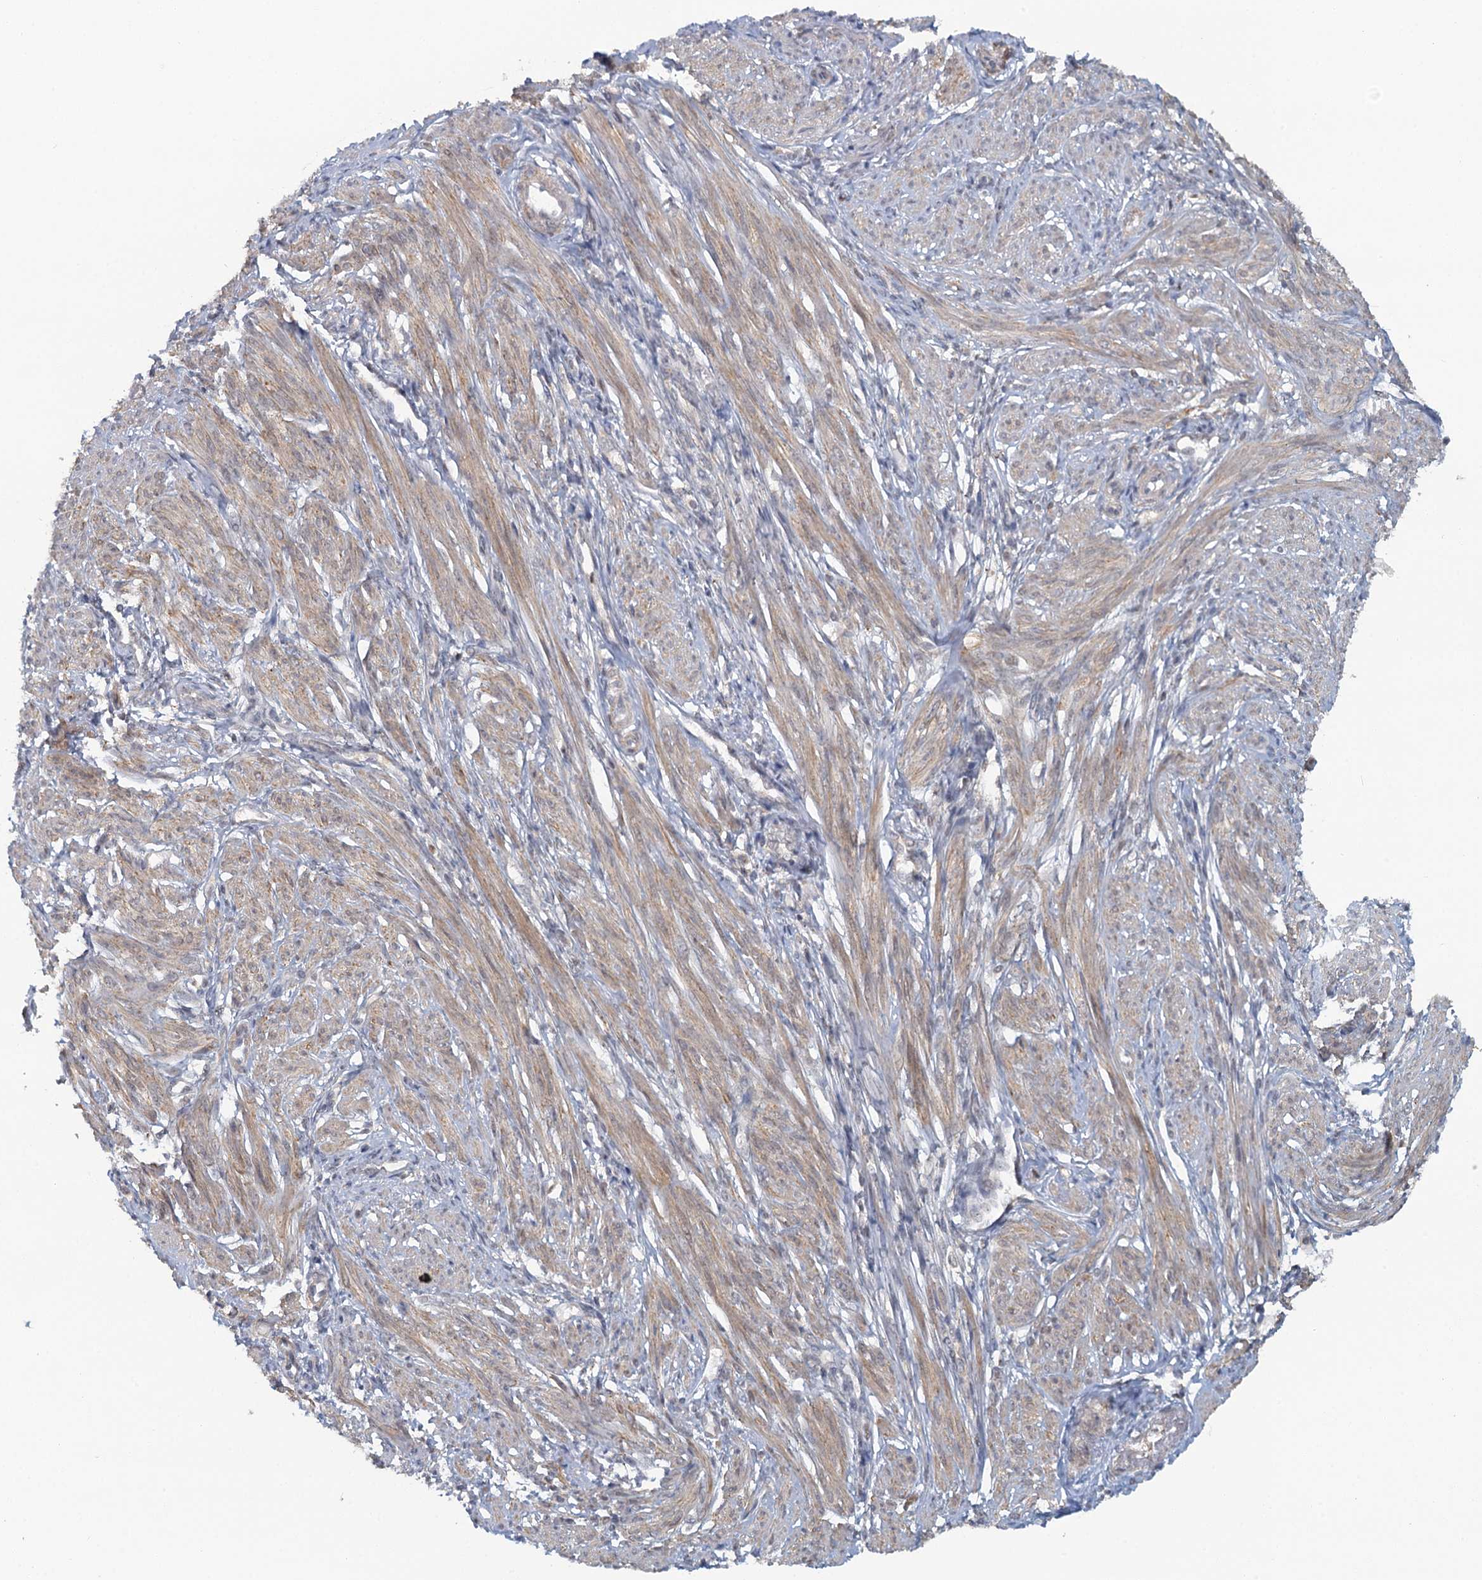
{"staining": {"intensity": "moderate", "quantity": "25%-75%", "location": "cytoplasmic/membranous"}, "tissue": "smooth muscle", "cell_type": "Smooth muscle cells", "image_type": "normal", "snomed": [{"axis": "morphology", "description": "Normal tissue, NOS"}, {"axis": "topography", "description": "Smooth muscle"}], "caption": "The photomicrograph exhibits immunohistochemical staining of unremarkable smooth muscle. There is moderate cytoplasmic/membranous staining is appreciated in approximately 25%-75% of smooth muscle cells. Ihc stains the protein in brown and the nuclei are stained blue.", "gene": "GPATCH11", "patient": {"sex": "female", "age": 39}}